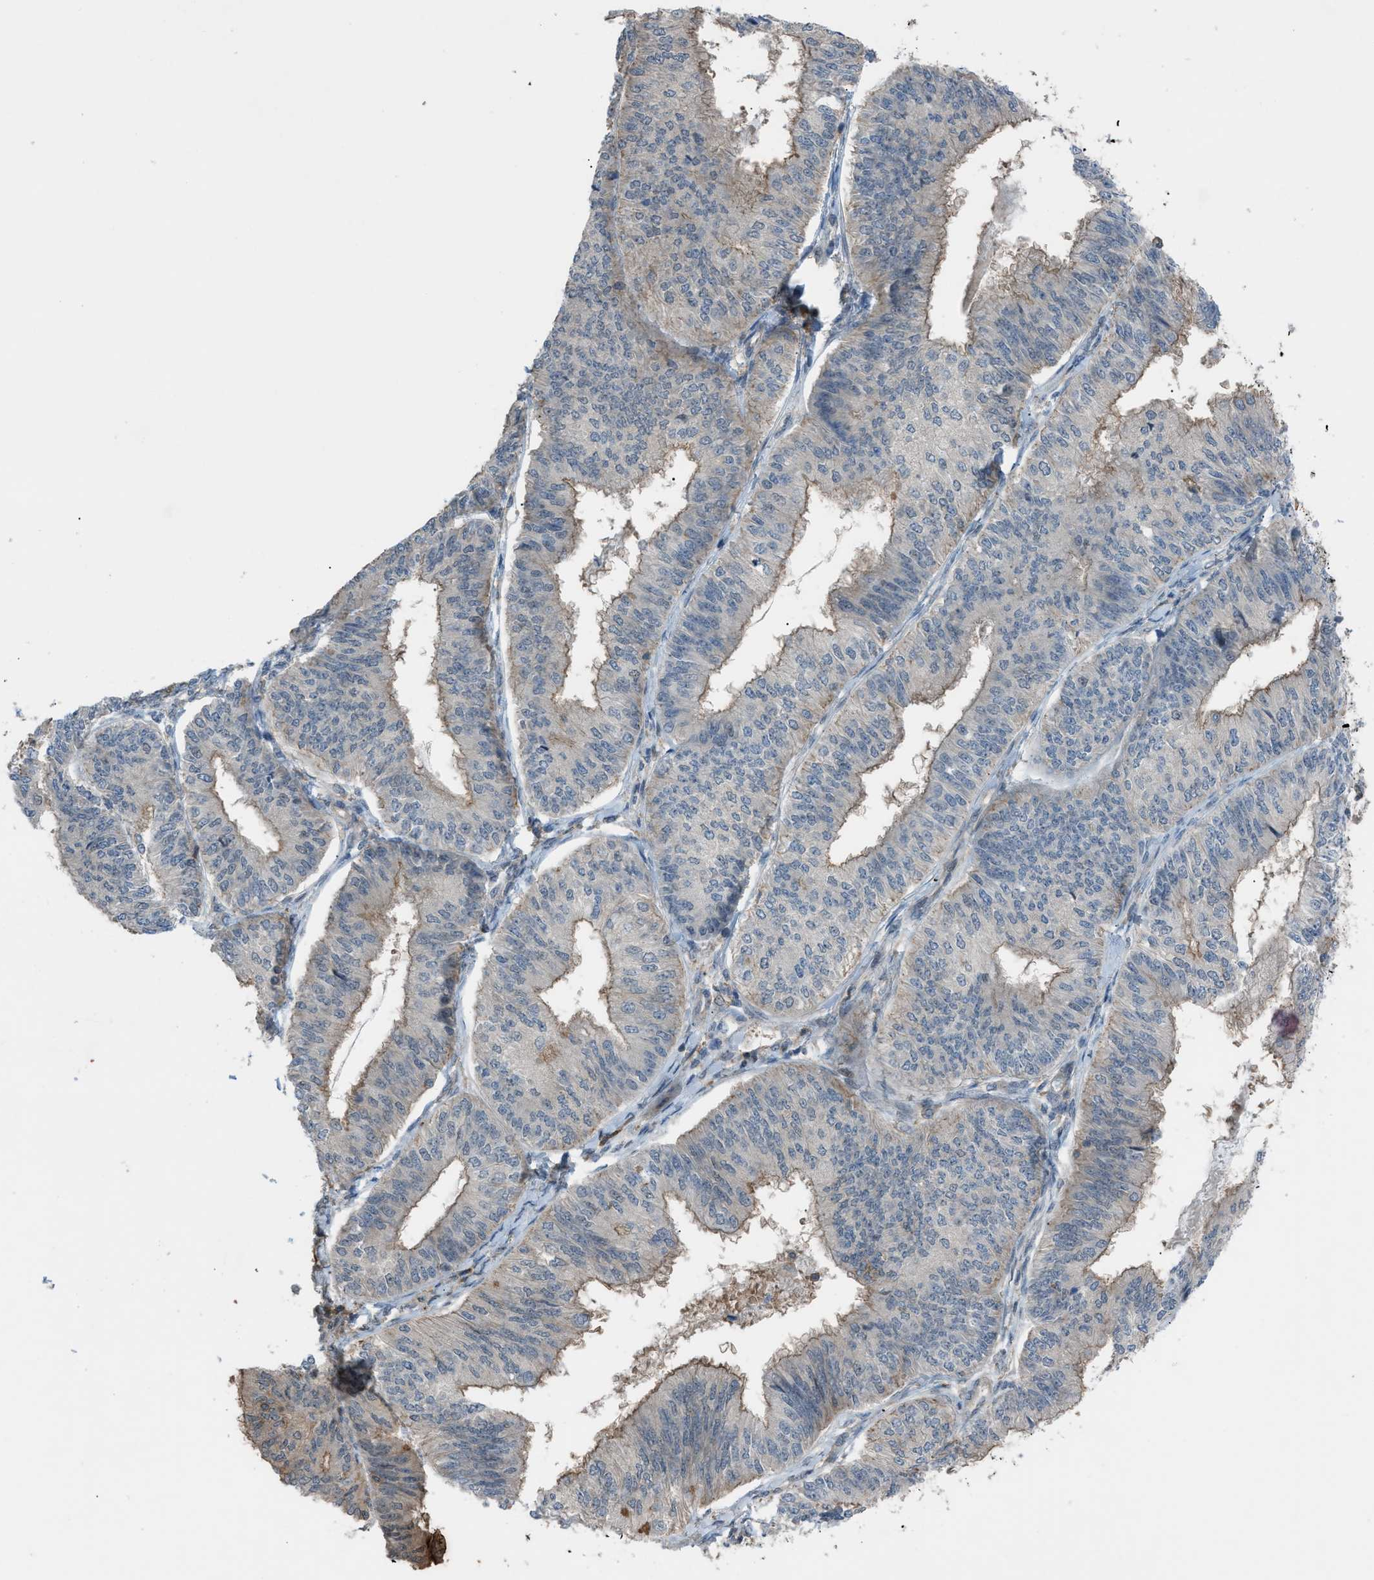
{"staining": {"intensity": "moderate", "quantity": "<25%", "location": "cytoplasmic/membranous"}, "tissue": "endometrial cancer", "cell_type": "Tumor cells", "image_type": "cancer", "snomed": [{"axis": "morphology", "description": "Adenocarcinoma, NOS"}, {"axis": "topography", "description": "Endometrium"}], "caption": "High-power microscopy captured an IHC histopathology image of endometrial cancer, revealing moderate cytoplasmic/membranous staining in approximately <25% of tumor cells. (IHC, brightfield microscopy, high magnification).", "gene": "DYRK1A", "patient": {"sex": "female", "age": 58}}